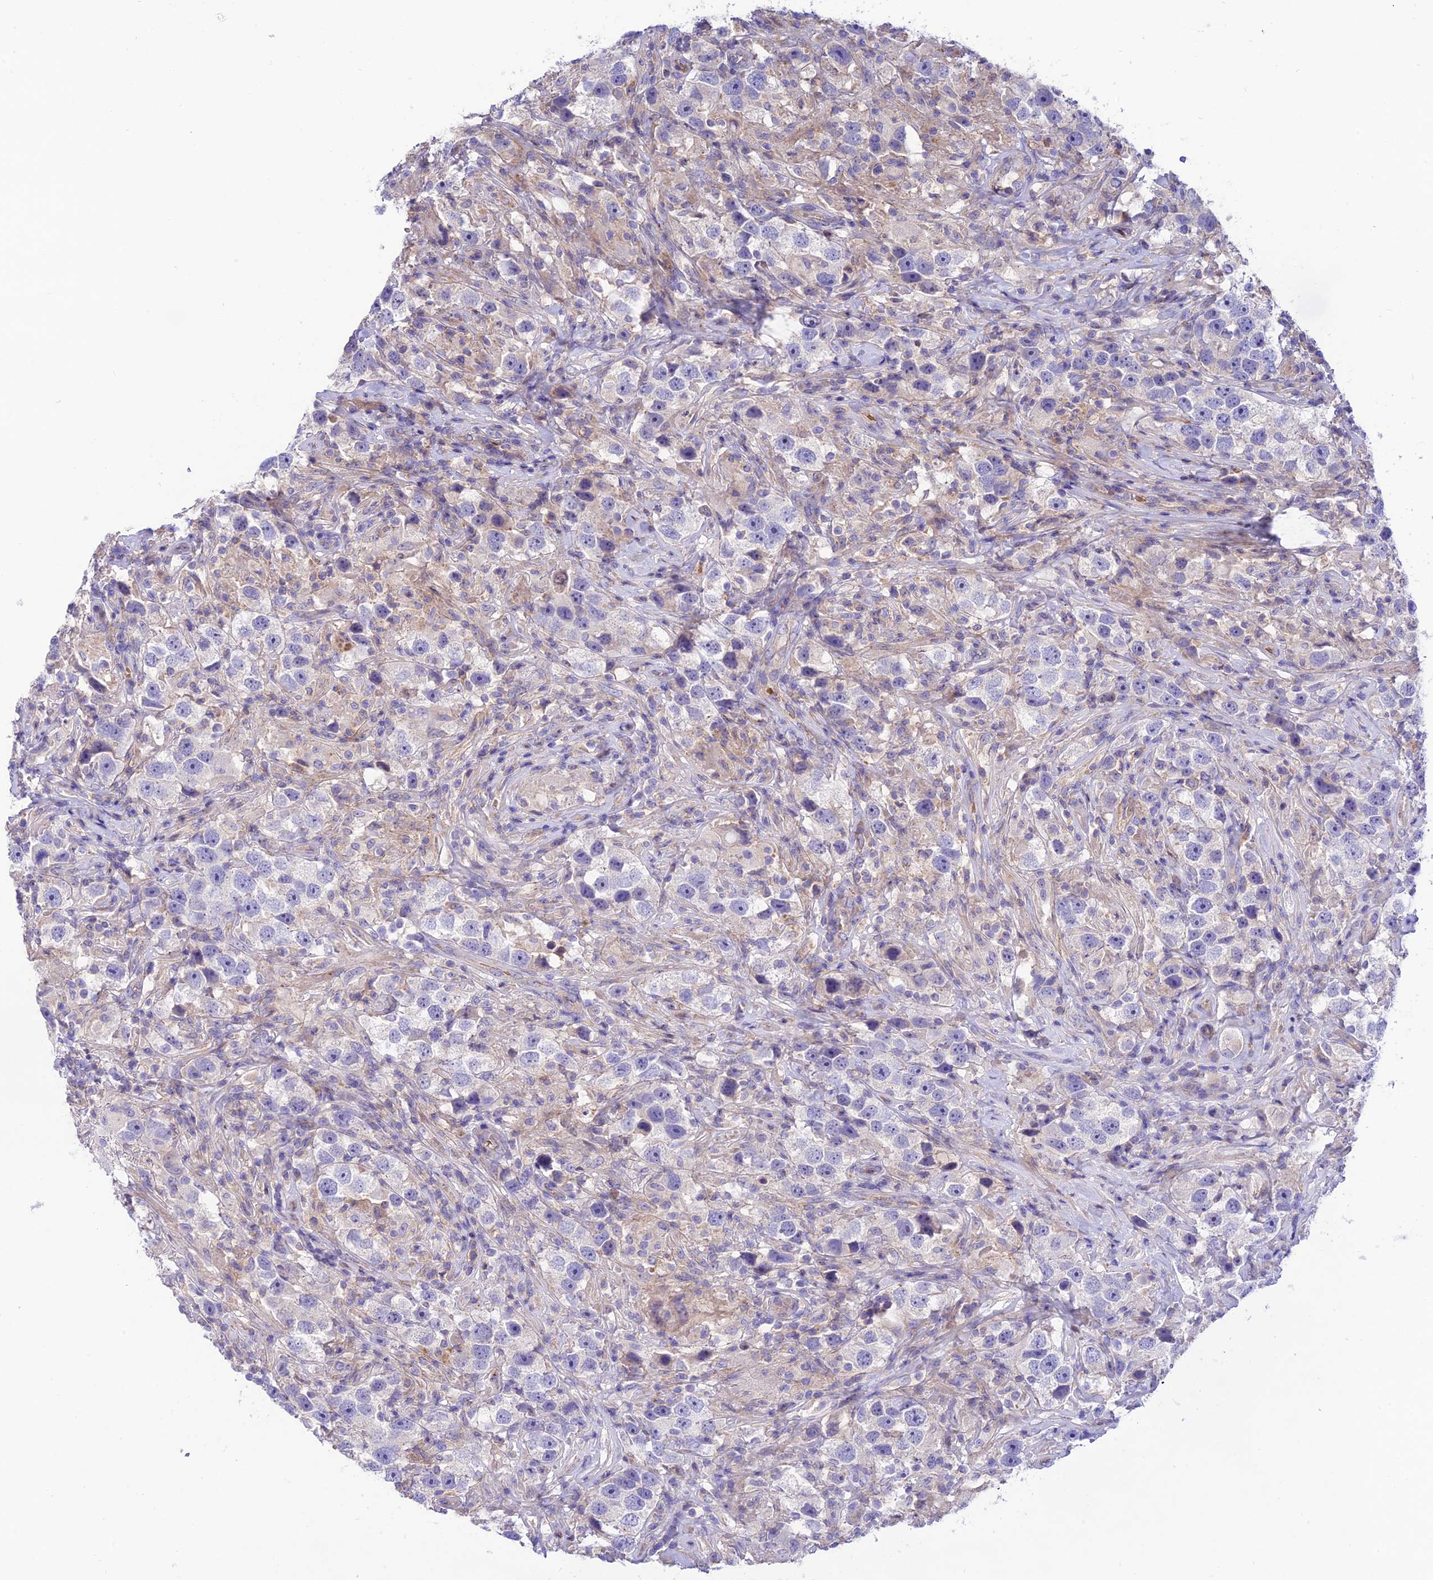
{"staining": {"intensity": "negative", "quantity": "none", "location": "none"}, "tissue": "testis cancer", "cell_type": "Tumor cells", "image_type": "cancer", "snomed": [{"axis": "morphology", "description": "Seminoma, NOS"}, {"axis": "topography", "description": "Testis"}], "caption": "This is a histopathology image of immunohistochemistry staining of testis cancer, which shows no expression in tumor cells.", "gene": "CCDC157", "patient": {"sex": "male", "age": 49}}